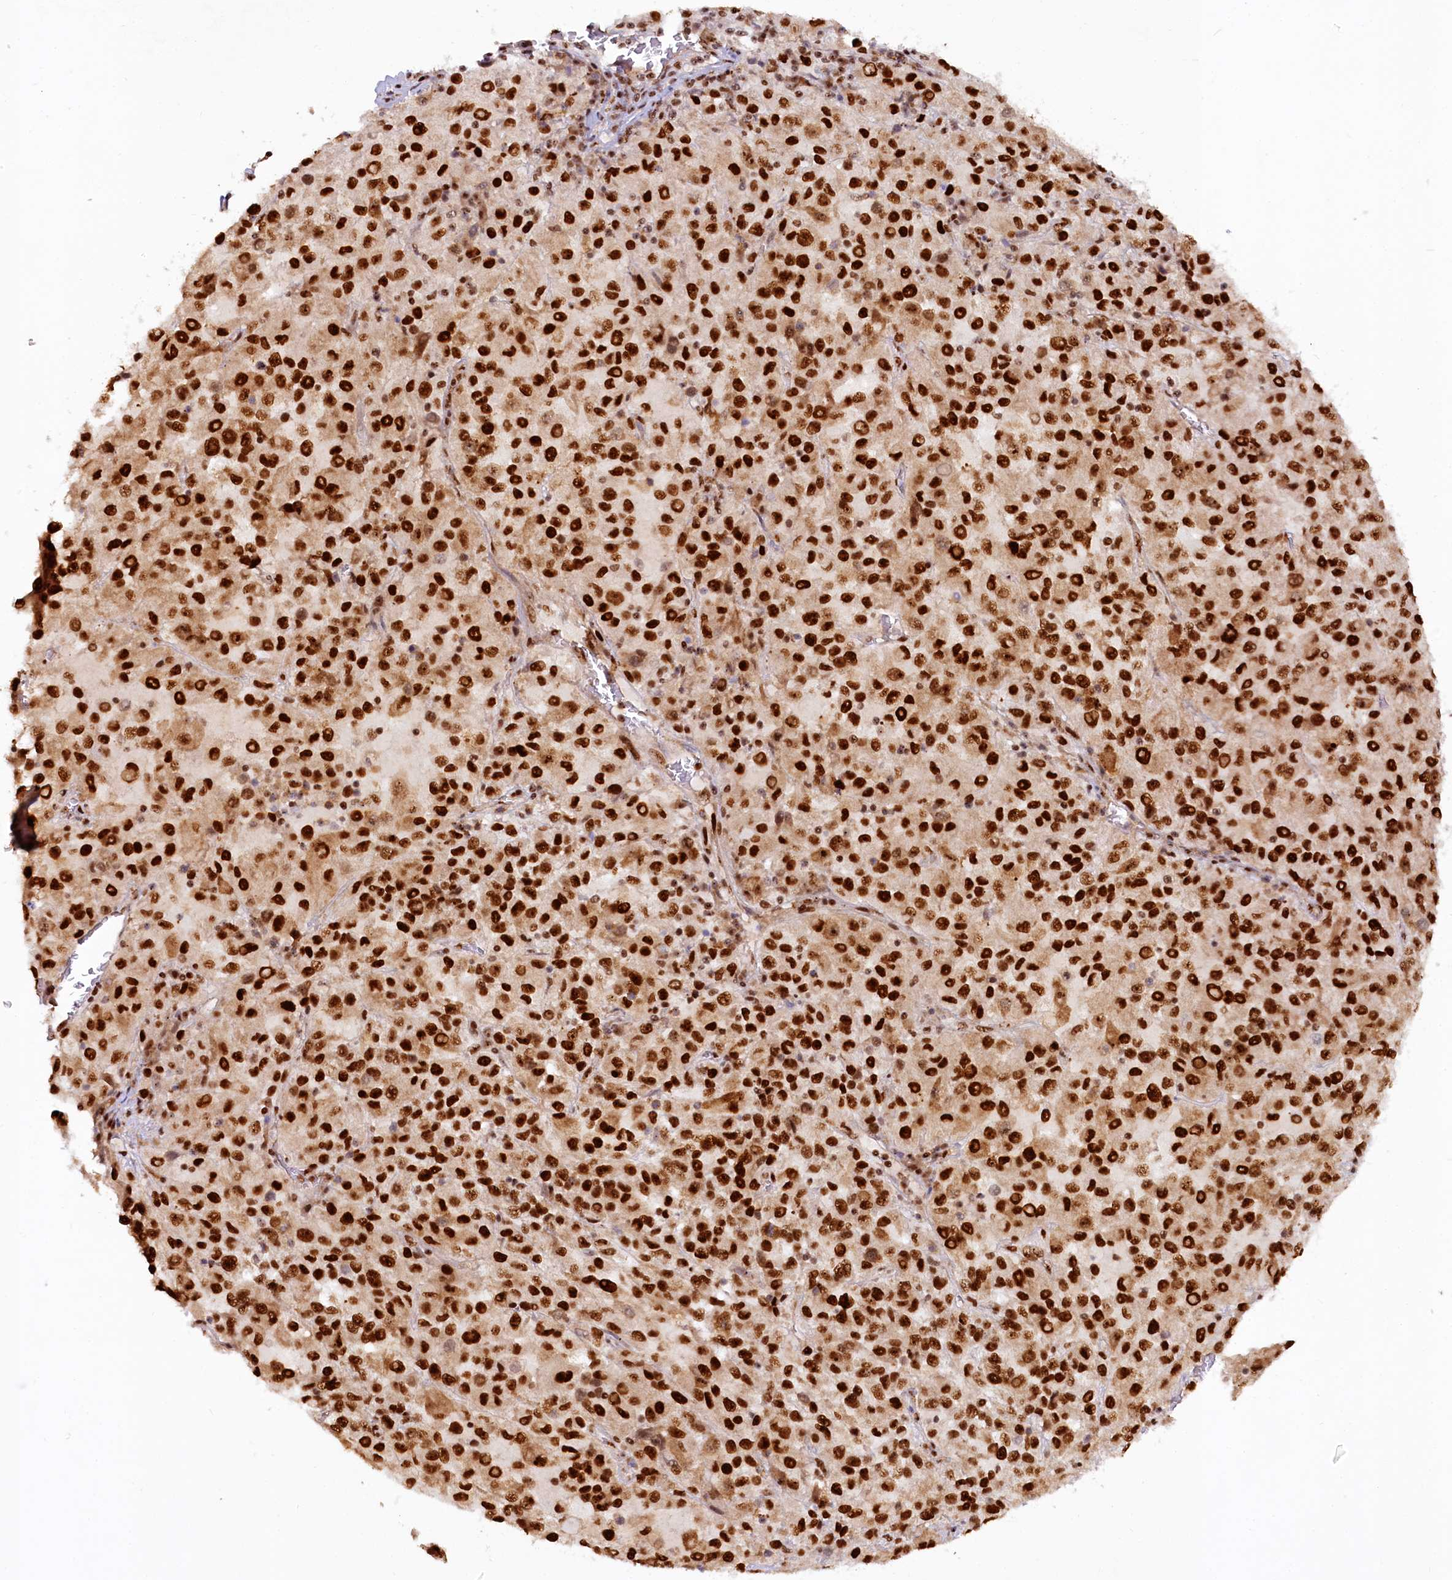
{"staining": {"intensity": "strong", "quantity": ">75%", "location": "nuclear"}, "tissue": "melanoma", "cell_type": "Tumor cells", "image_type": "cancer", "snomed": [{"axis": "morphology", "description": "Malignant melanoma, Metastatic site"}, {"axis": "topography", "description": "Lung"}], "caption": "Melanoma stained with a protein marker displays strong staining in tumor cells.", "gene": "TCOF1", "patient": {"sex": "male", "age": 64}}